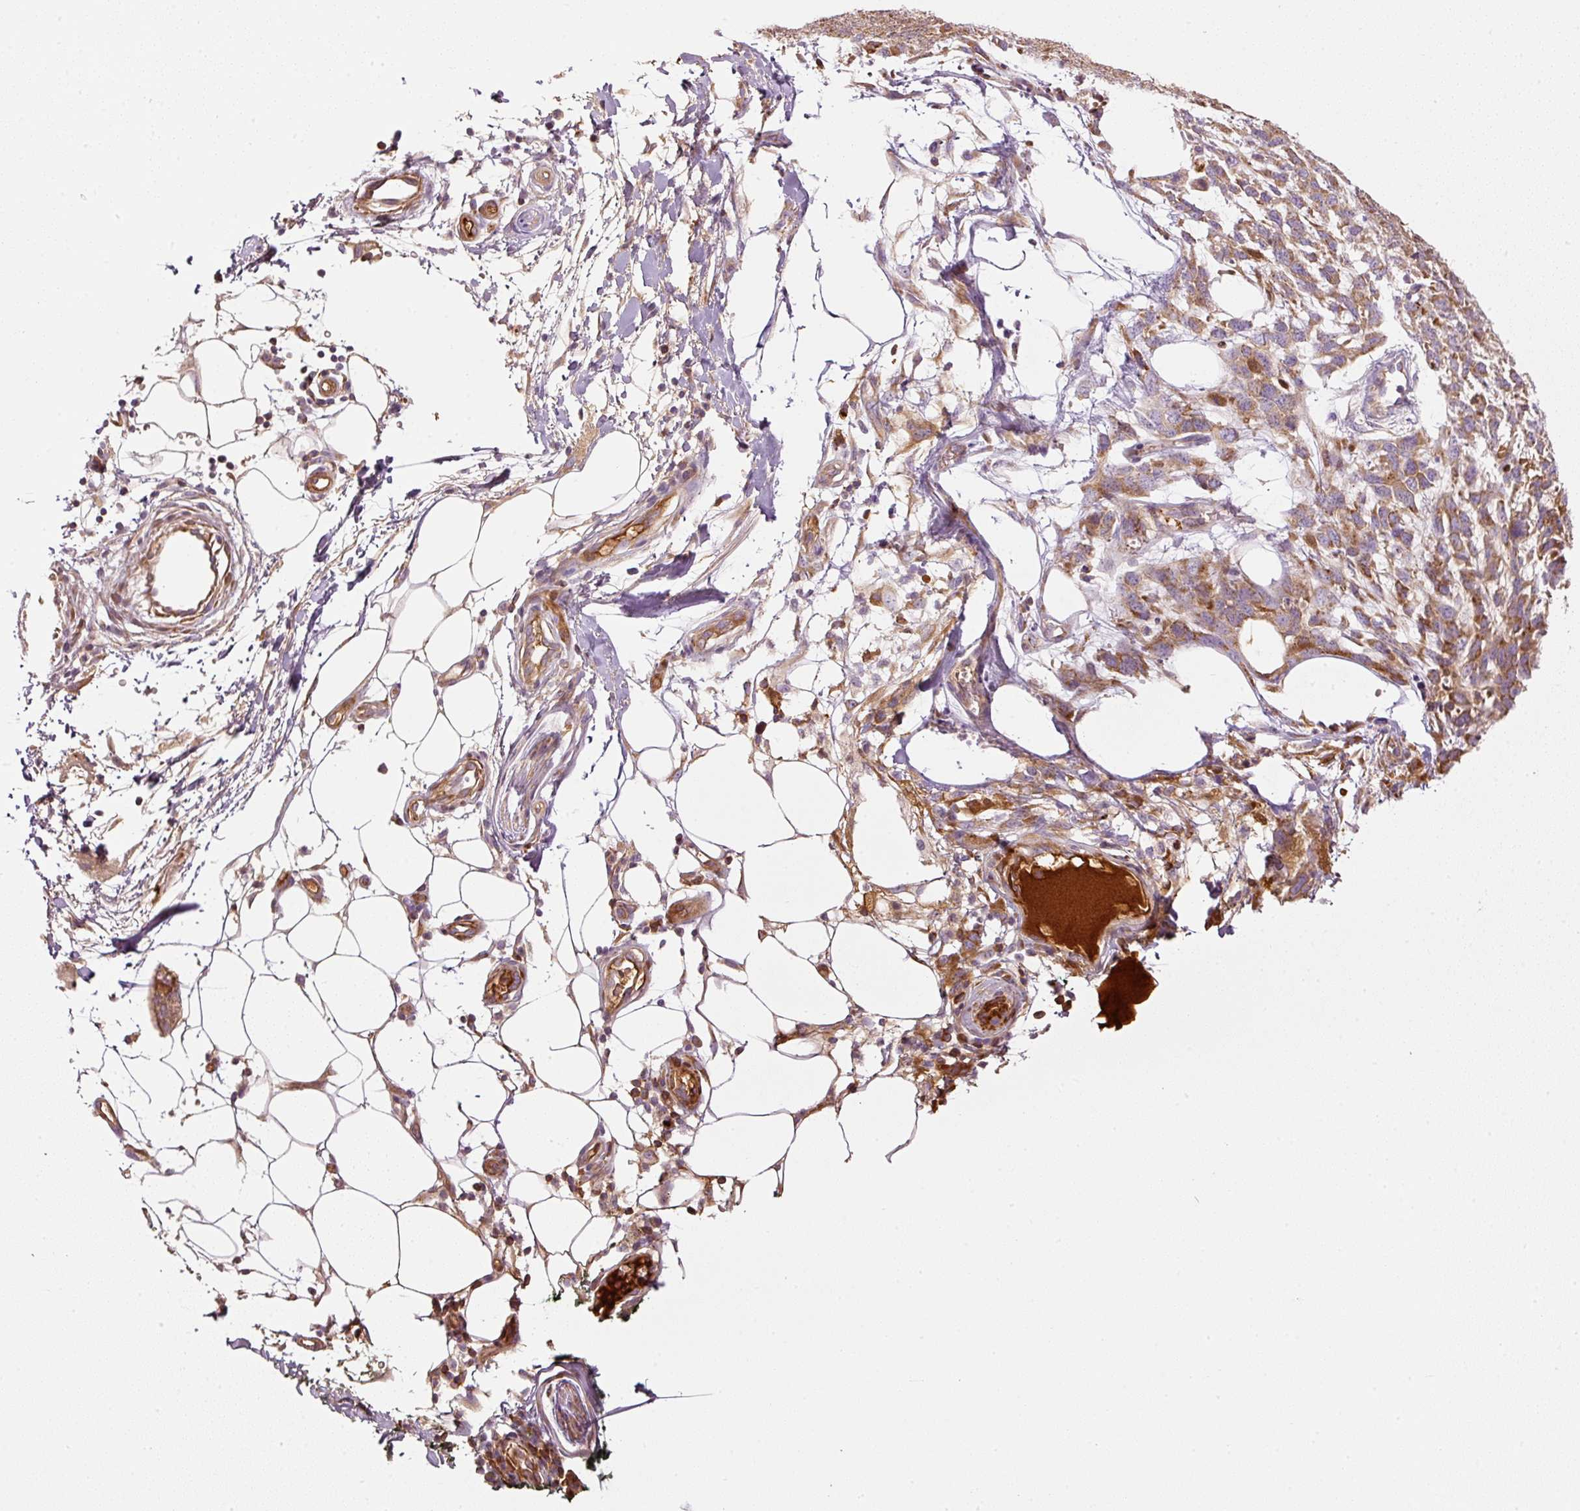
{"staining": {"intensity": "moderate", "quantity": ">75%", "location": "cytoplasmic/membranous"}, "tissue": "melanoma", "cell_type": "Tumor cells", "image_type": "cancer", "snomed": [{"axis": "morphology", "description": "Normal morphology"}, {"axis": "morphology", "description": "Malignant melanoma, NOS"}, {"axis": "topography", "description": "Skin"}], "caption": "Immunohistochemical staining of human melanoma shows moderate cytoplasmic/membranous protein positivity in approximately >75% of tumor cells.", "gene": "SERPING1", "patient": {"sex": "female", "age": 72}}